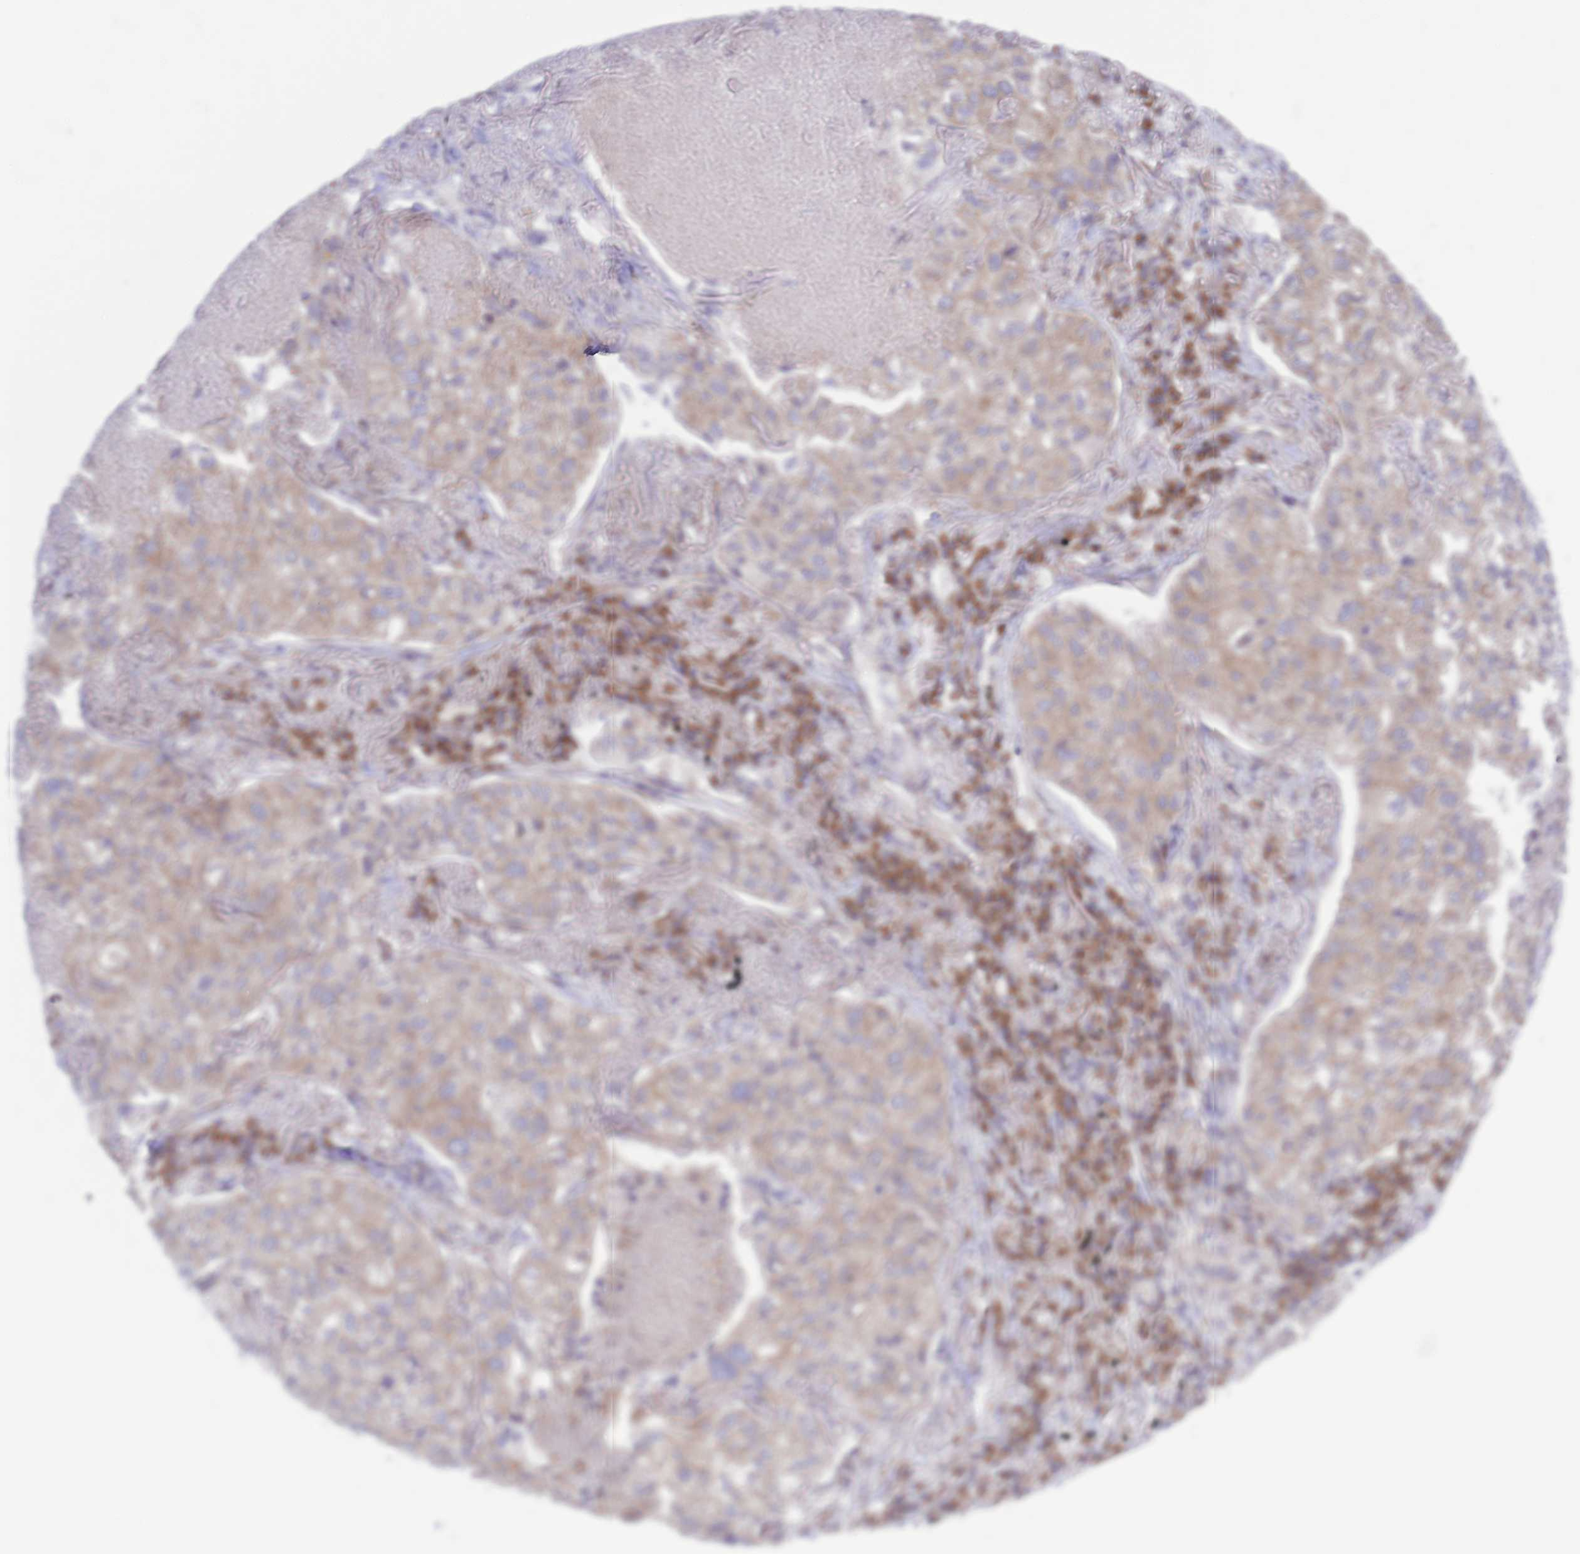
{"staining": {"intensity": "moderate", "quantity": ">75%", "location": "cytoplasmic/membranous"}, "tissue": "lung cancer", "cell_type": "Tumor cells", "image_type": "cancer", "snomed": [{"axis": "morphology", "description": "Adenocarcinoma, NOS"}, {"axis": "topography", "description": "Lung"}], "caption": "Human adenocarcinoma (lung) stained for a protein (brown) exhibits moderate cytoplasmic/membranous positive expression in about >75% of tumor cells.", "gene": "COPG2", "patient": {"sex": "male", "age": 65}}